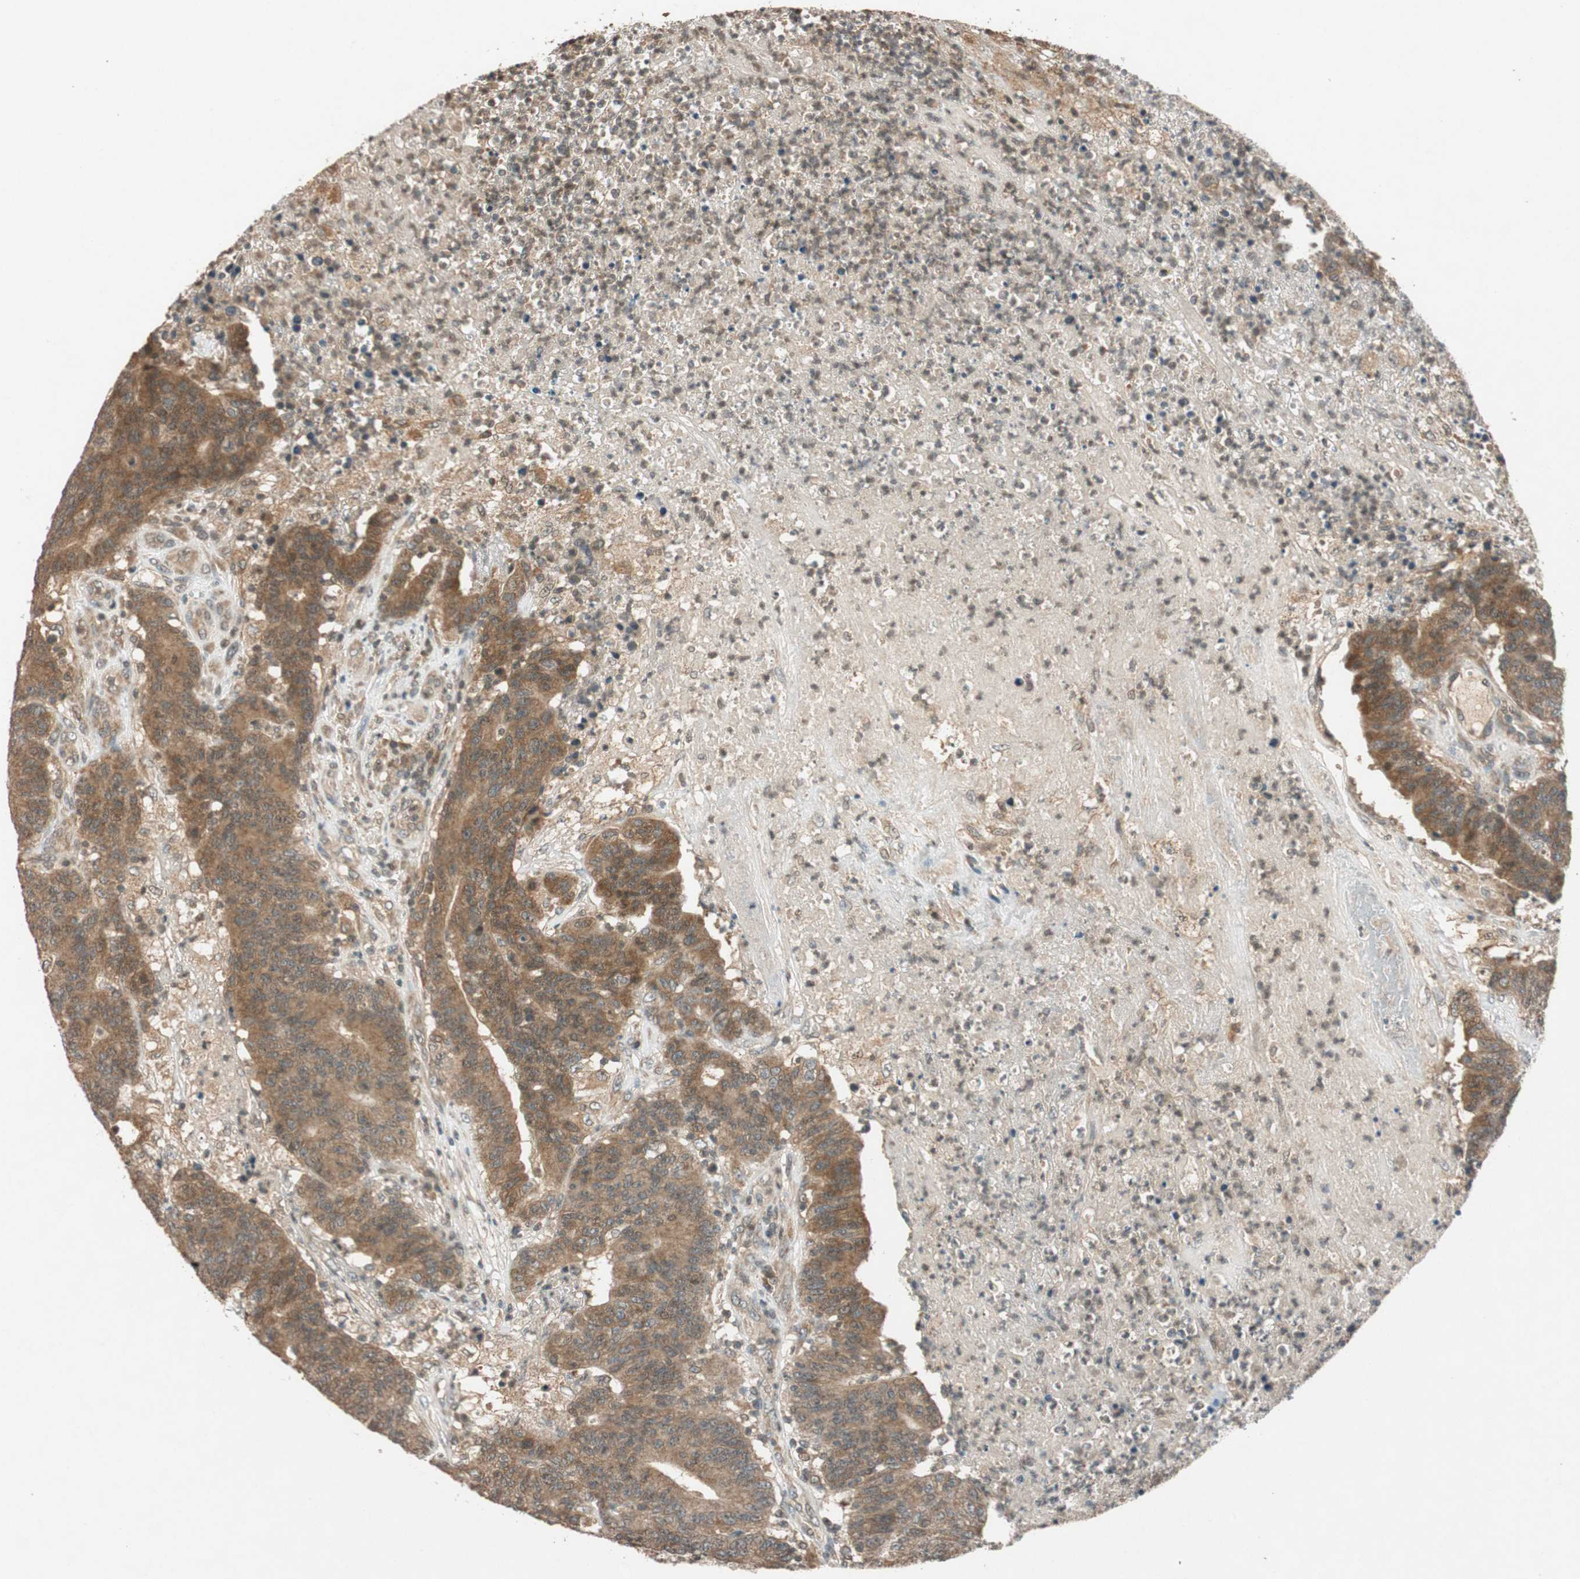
{"staining": {"intensity": "moderate", "quantity": ">75%", "location": "cytoplasmic/membranous"}, "tissue": "colorectal cancer", "cell_type": "Tumor cells", "image_type": "cancer", "snomed": [{"axis": "morphology", "description": "Normal tissue, NOS"}, {"axis": "morphology", "description": "Adenocarcinoma, NOS"}, {"axis": "topography", "description": "Colon"}], "caption": "IHC micrograph of neoplastic tissue: human colorectal adenocarcinoma stained using immunohistochemistry (IHC) exhibits medium levels of moderate protein expression localized specifically in the cytoplasmic/membranous of tumor cells, appearing as a cytoplasmic/membranous brown color.", "gene": "GLB1", "patient": {"sex": "female", "age": 75}}